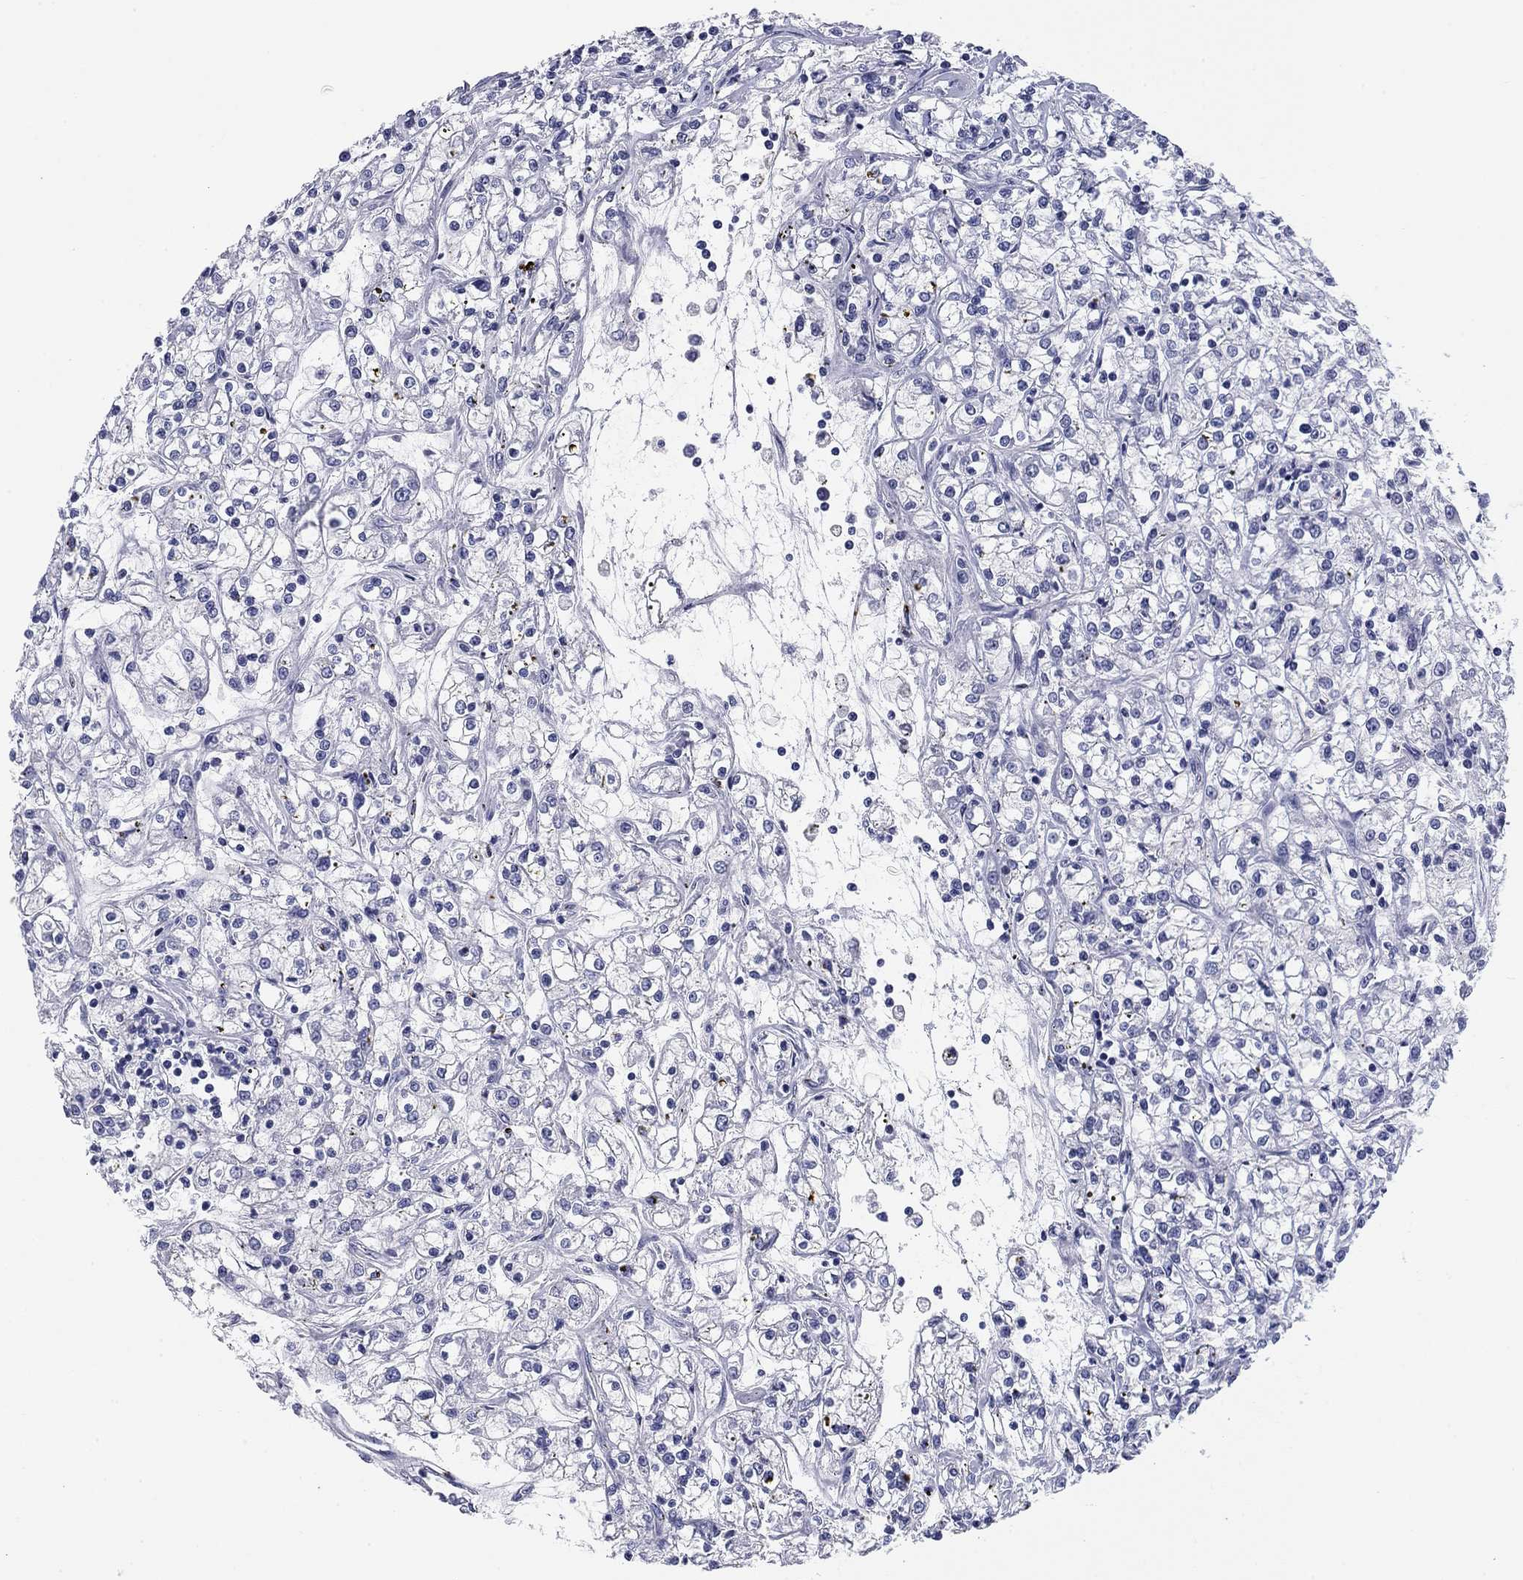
{"staining": {"intensity": "negative", "quantity": "none", "location": "none"}, "tissue": "renal cancer", "cell_type": "Tumor cells", "image_type": "cancer", "snomed": [{"axis": "morphology", "description": "Adenocarcinoma, NOS"}, {"axis": "topography", "description": "Kidney"}], "caption": "An IHC image of renal adenocarcinoma is shown. There is no staining in tumor cells of renal adenocarcinoma.", "gene": "KCNH1", "patient": {"sex": "female", "age": 59}}